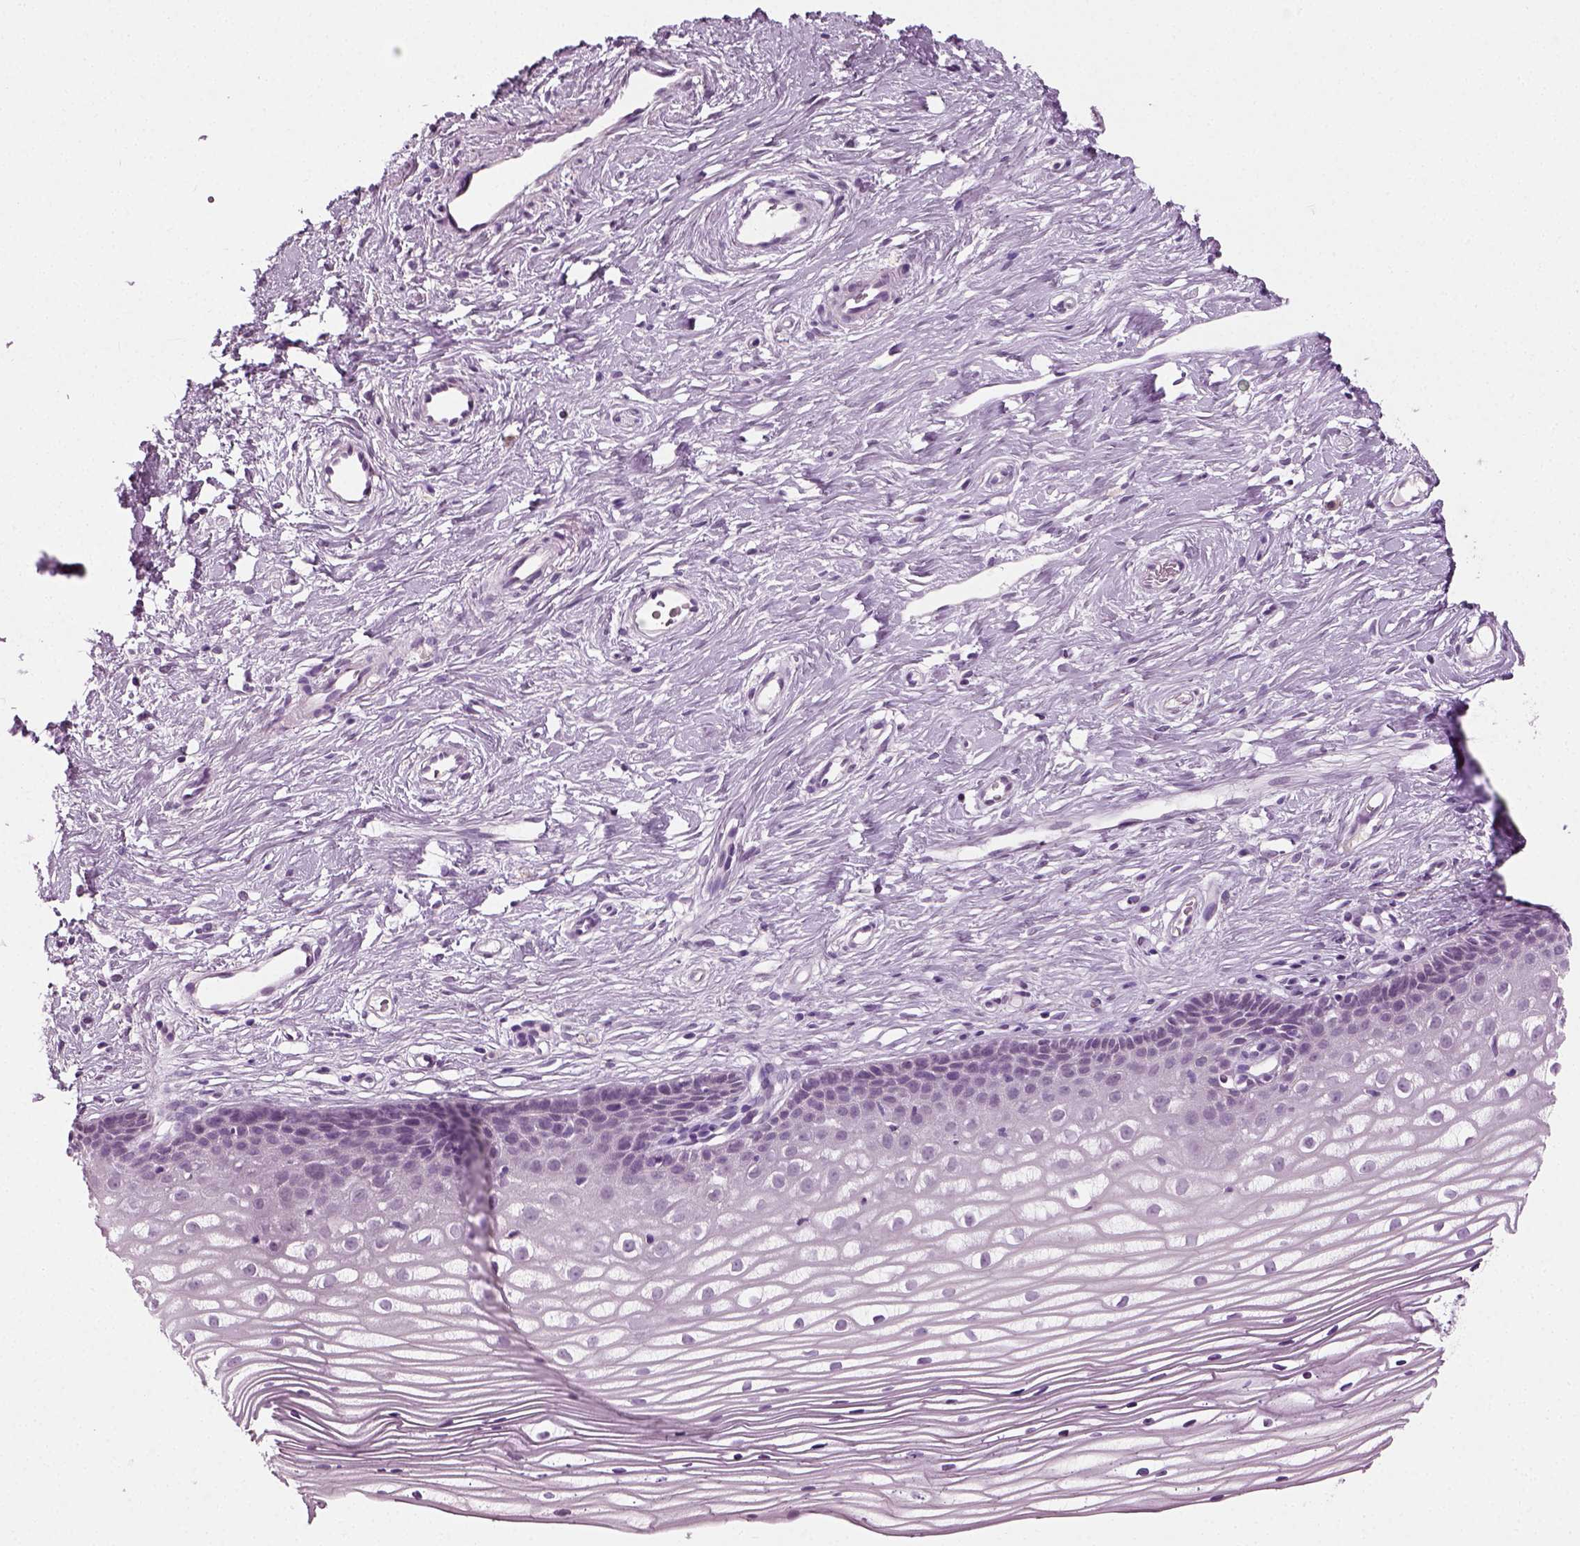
{"staining": {"intensity": "negative", "quantity": "none", "location": "none"}, "tissue": "cervix", "cell_type": "Glandular cells", "image_type": "normal", "snomed": [{"axis": "morphology", "description": "Normal tissue, NOS"}, {"axis": "topography", "description": "Cervix"}], "caption": "Immunohistochemistry histopathology image of benign cervix stained for a protein (brown), which demonstrates no expression in glandular cells.", "gene": "SPATA31E1", "patient": {"sex": "female", "age": 40}}